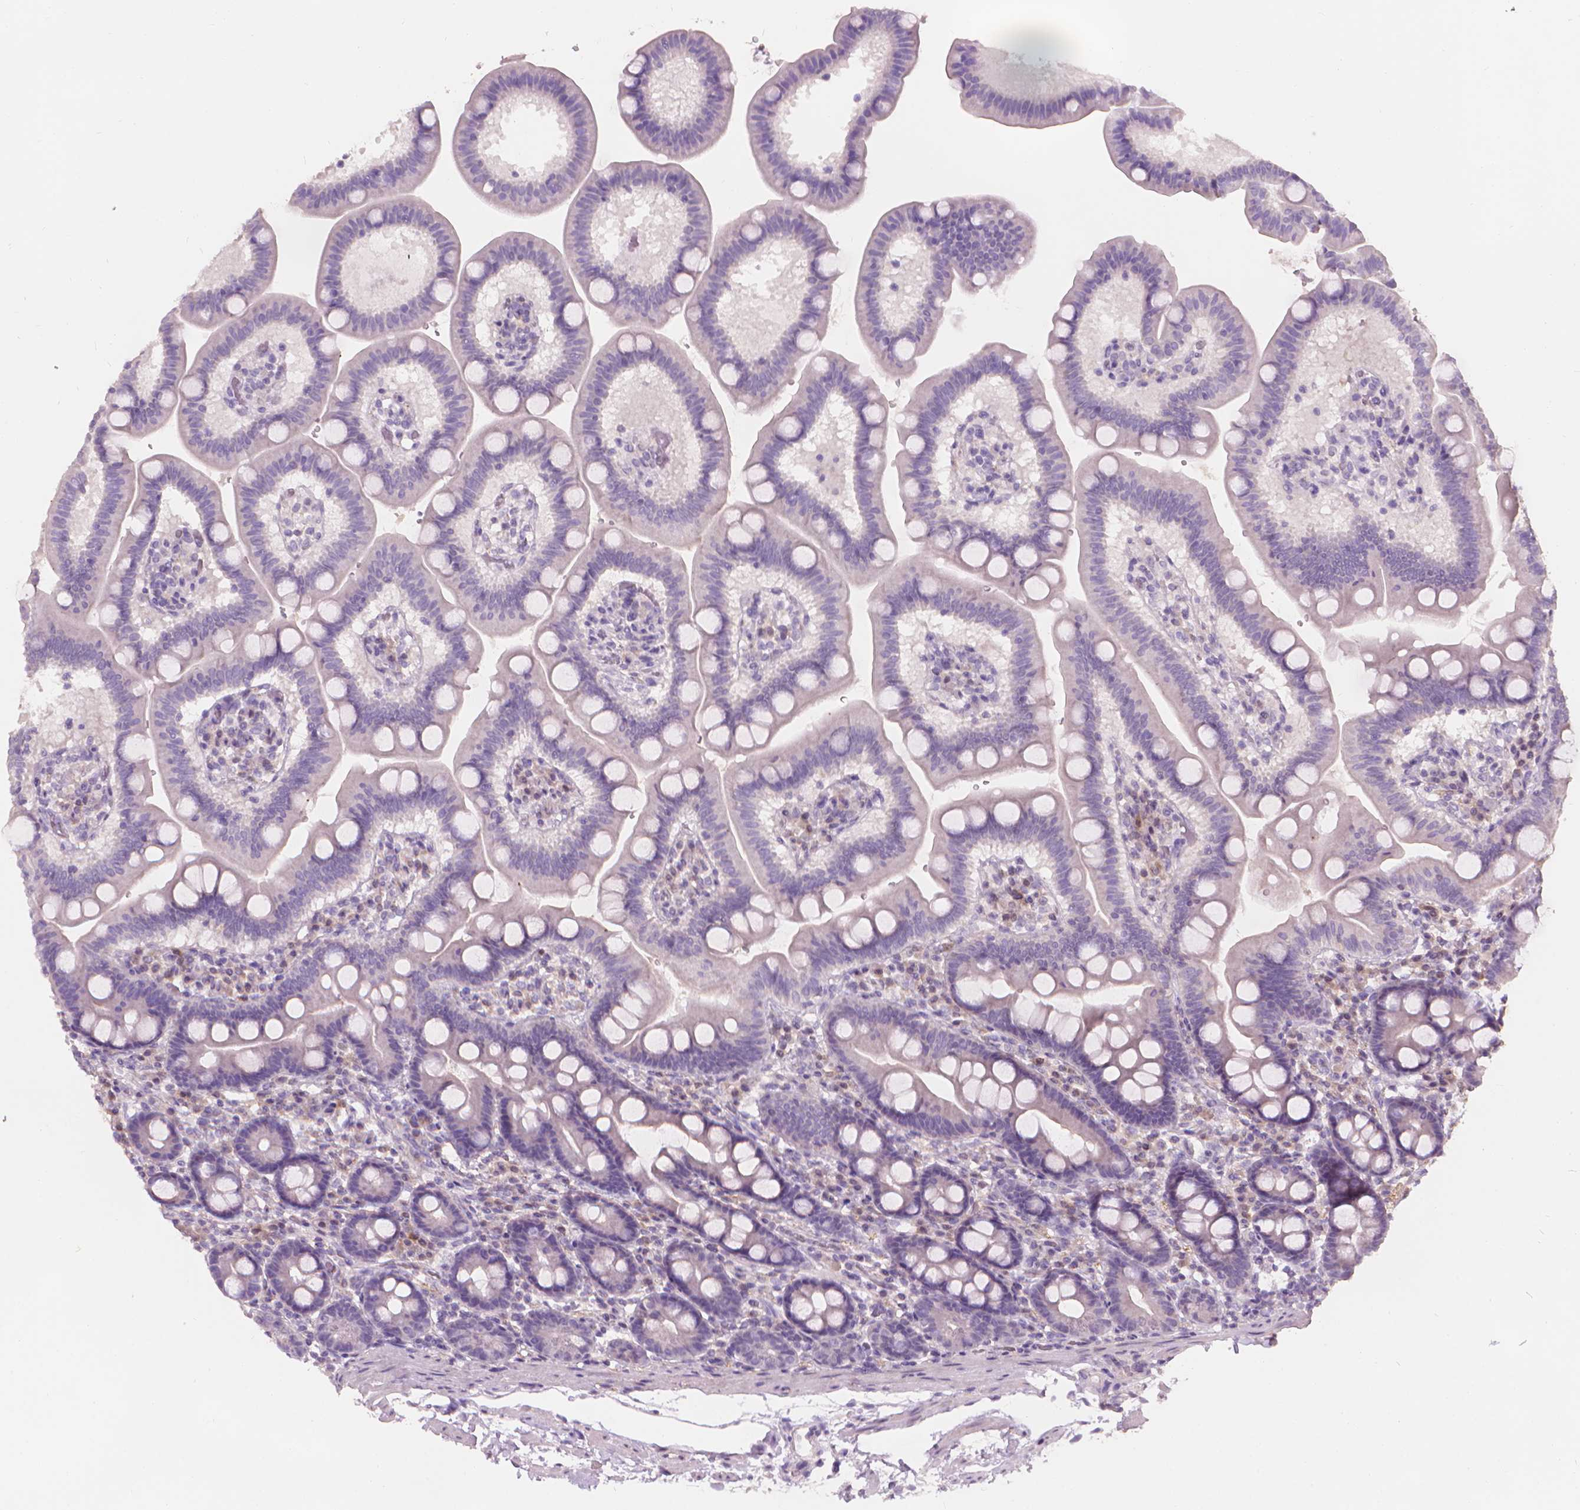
{"staining": {"intensity": "negative", "quantity": "none", "location": "none"}, "tissue": "duodenum", "cell_type": "Glandular cells", "image_type": "normal", "snomed": [{"axis": "morphology", "description": "Normal tissue, NOS"}, {"axis": "topography", "description": "Duodenum"}], "caption": "IHC micrograph of normal duodenum: duodenum stained with DAB demonstrates no significant protein expression in glandular cells.", "gene": "ENO2", "patient": {"sex": "male", "age": 59}}